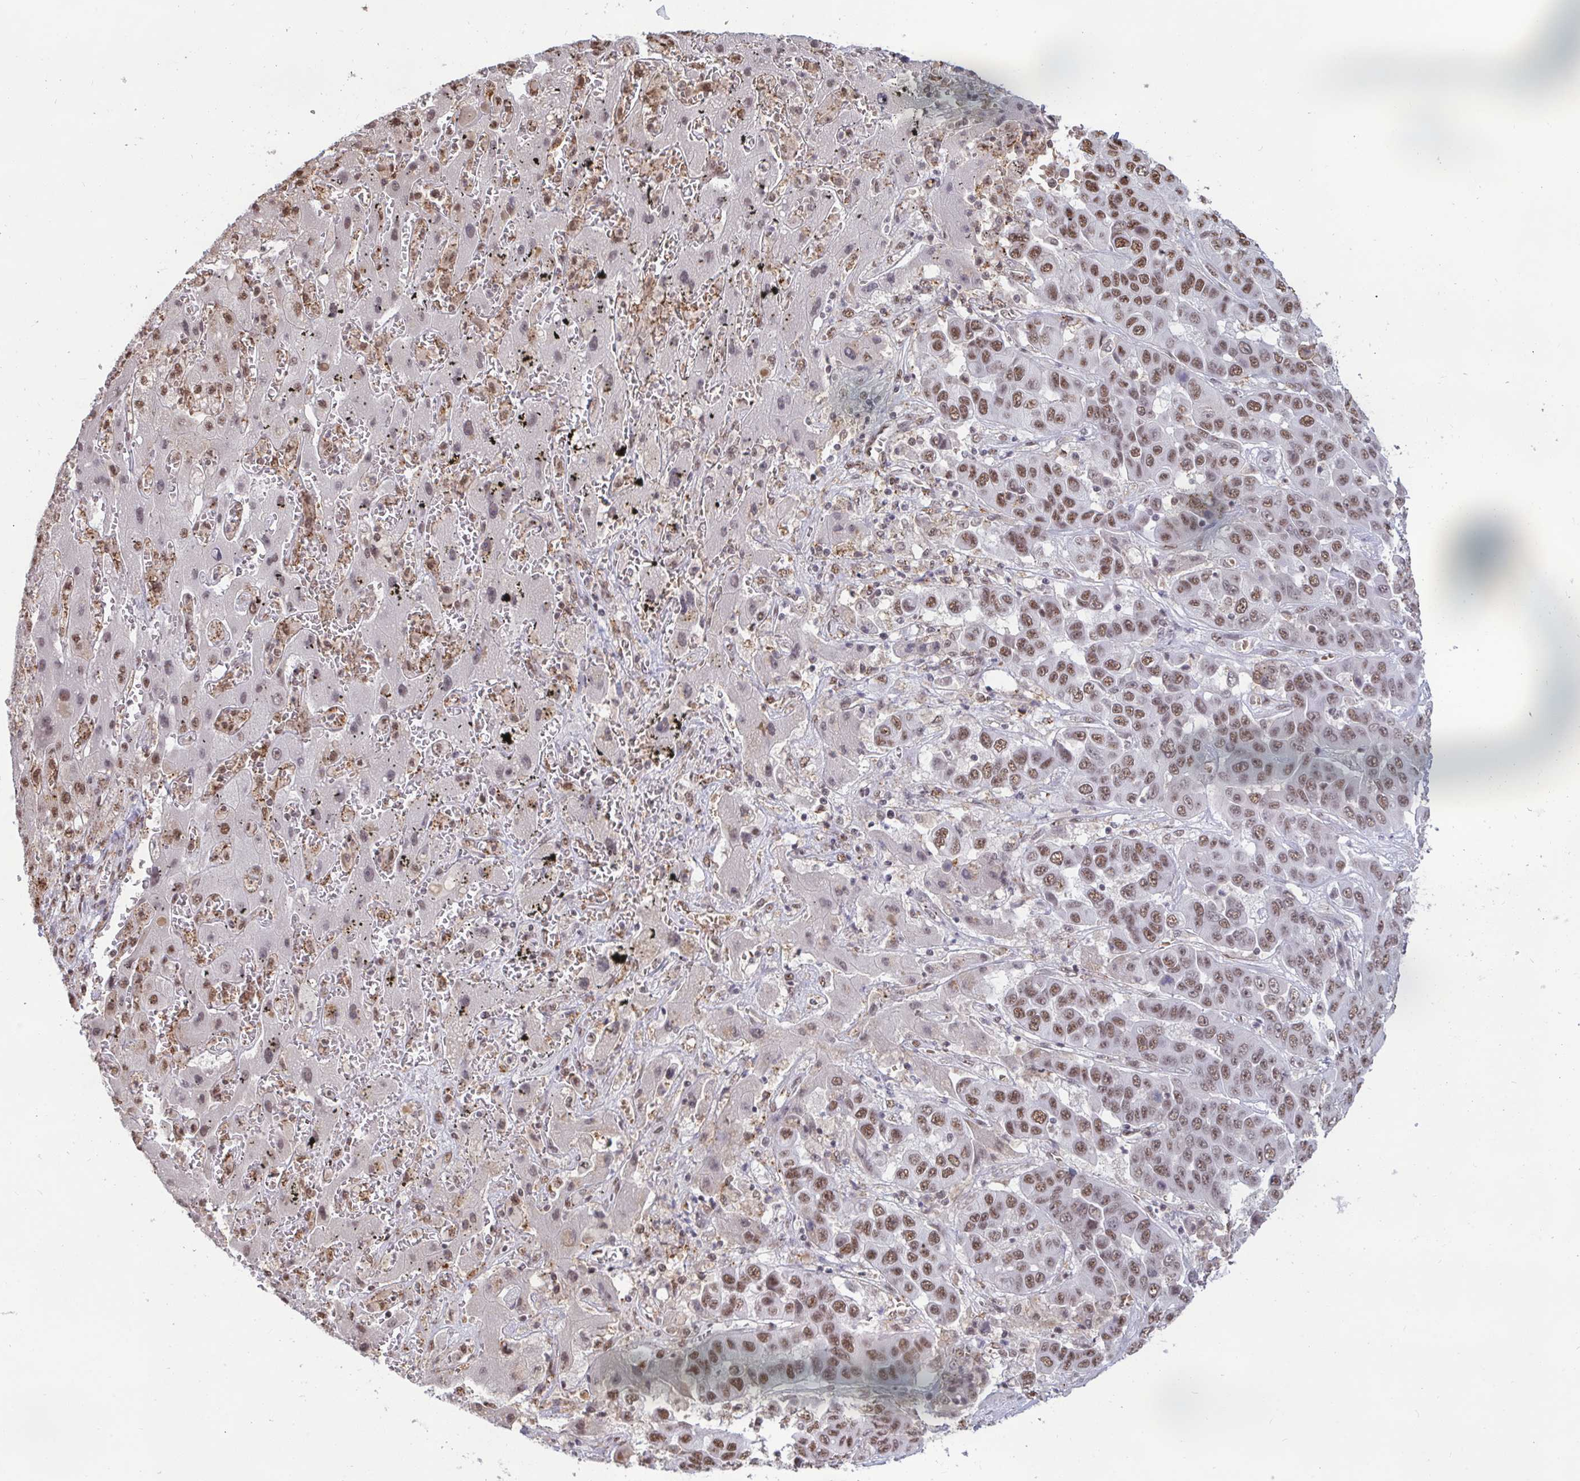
{"staining": {"intensity": "moderate", "quantity": ">75%", "location": "nuclear"}, "tissue": "liver cancer", "cell_type": "Tumor cells", "image_type": "cancer", "snomed": [{"axis": "morphology", "description": "Cholangiocarcinoma"}, {"axis": "topography", "description": "Liver"}], "caption": "Liver cancer stained with a brown dye displays moderate nuclear positive expression in approximately >75% of tumor cells.", "gene": "PUF60", "patient": {"sex": "female", "age": 52}}